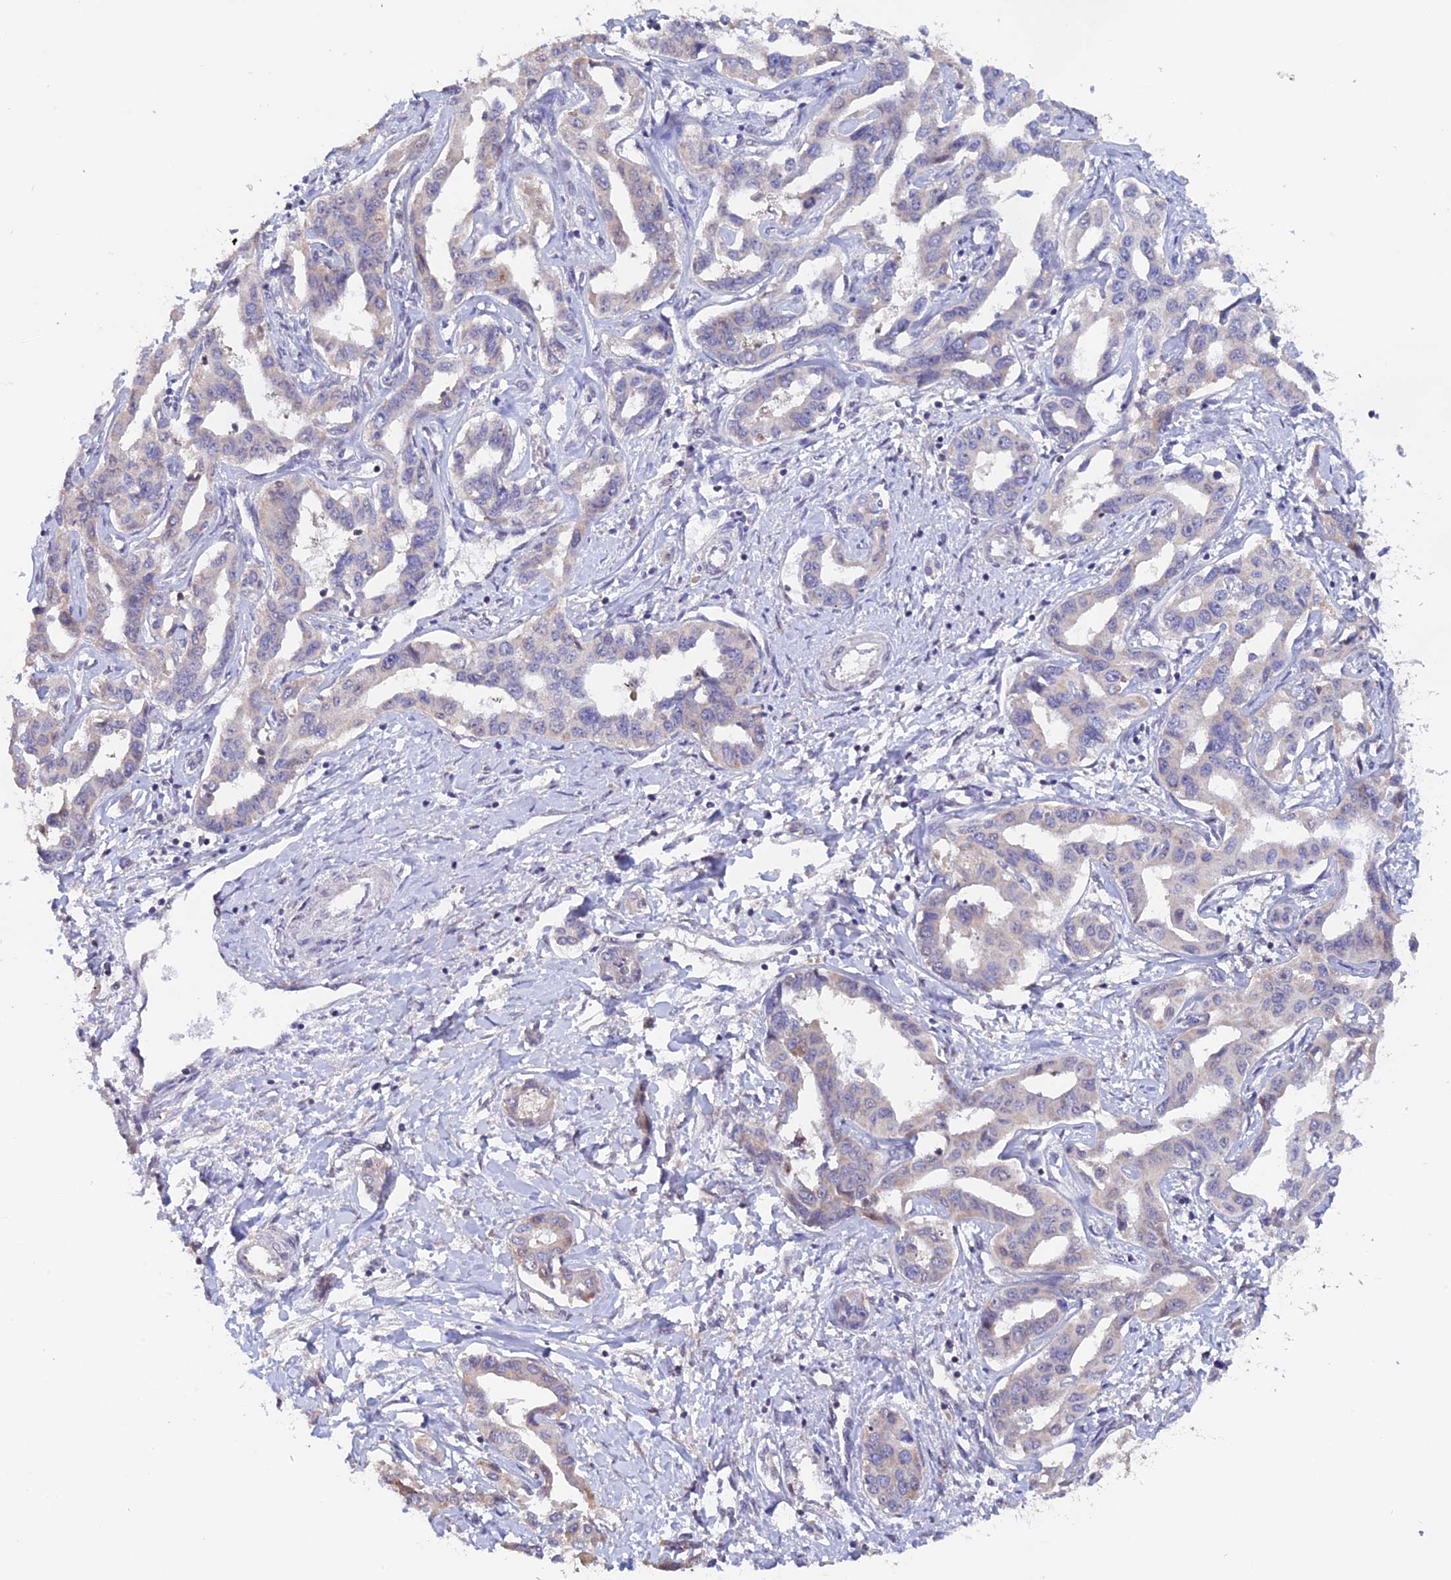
{"staining": {"intensity": "negative", "quantity": "none", "location": "none"}, "tissue": "liver cancer", "cell_type": "Tumor cells", "image_type": "cancer", "snomed": [{"axis": "morphology", "description": "Cholangiocarcinoma"}, {"axis": "topography", "description": "Liver"}], "caption": "IHC image of neoplastic tissue: human liver cancer (cholangiocarcinoma) stained with DAB (3,3'-diaminobenzidine) exhibits no significant protein staining in tumor cells. (Immunohistochemistry, brightfield microscopy, high magnification).", "gene": "RFC5", "patient": {"sex": "male", "age": 59}}